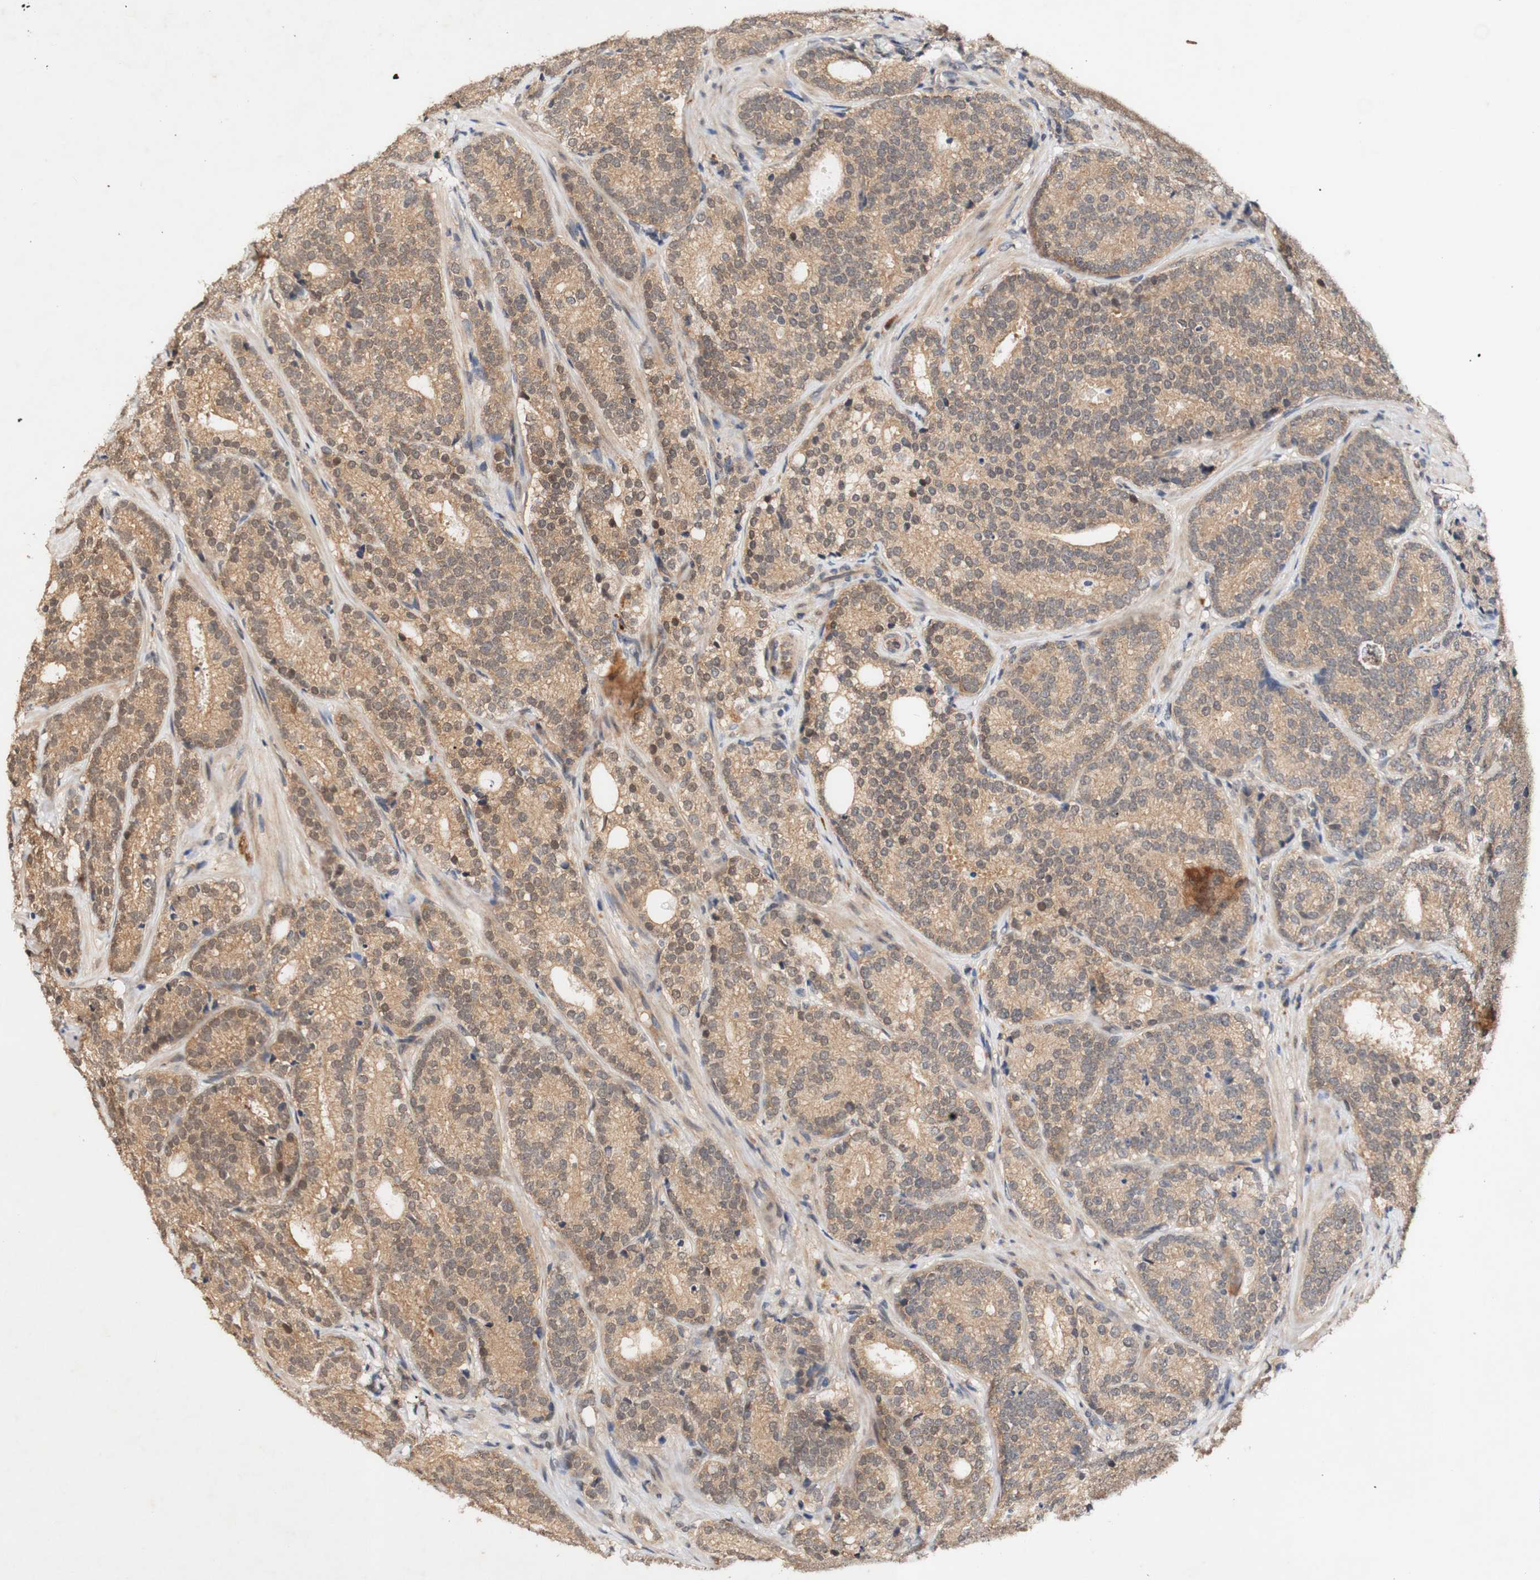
{"staining": {"intensity": "moderate", "quantity": ">75%", "location": "cytoplasmic/membranous"}, "tissue": "prostate cancer", "cell_type": "Tumor cells", "image_type": "cancer", "snomed": [{"axis": "morphology", "description": "Adenocarcinoma, High grade"}, {"axis": "topography", "description": "Prostate"}], "caption": "Prostate cancer tissue demonstrates moderate cytoplasmic/membranous positivity in about >75% of tumor cells (brown staining indicates protein expression, while blue staining denotes nuclei).", "gene": "PIN1", "patient": {"sex": "male", "age": 61}}